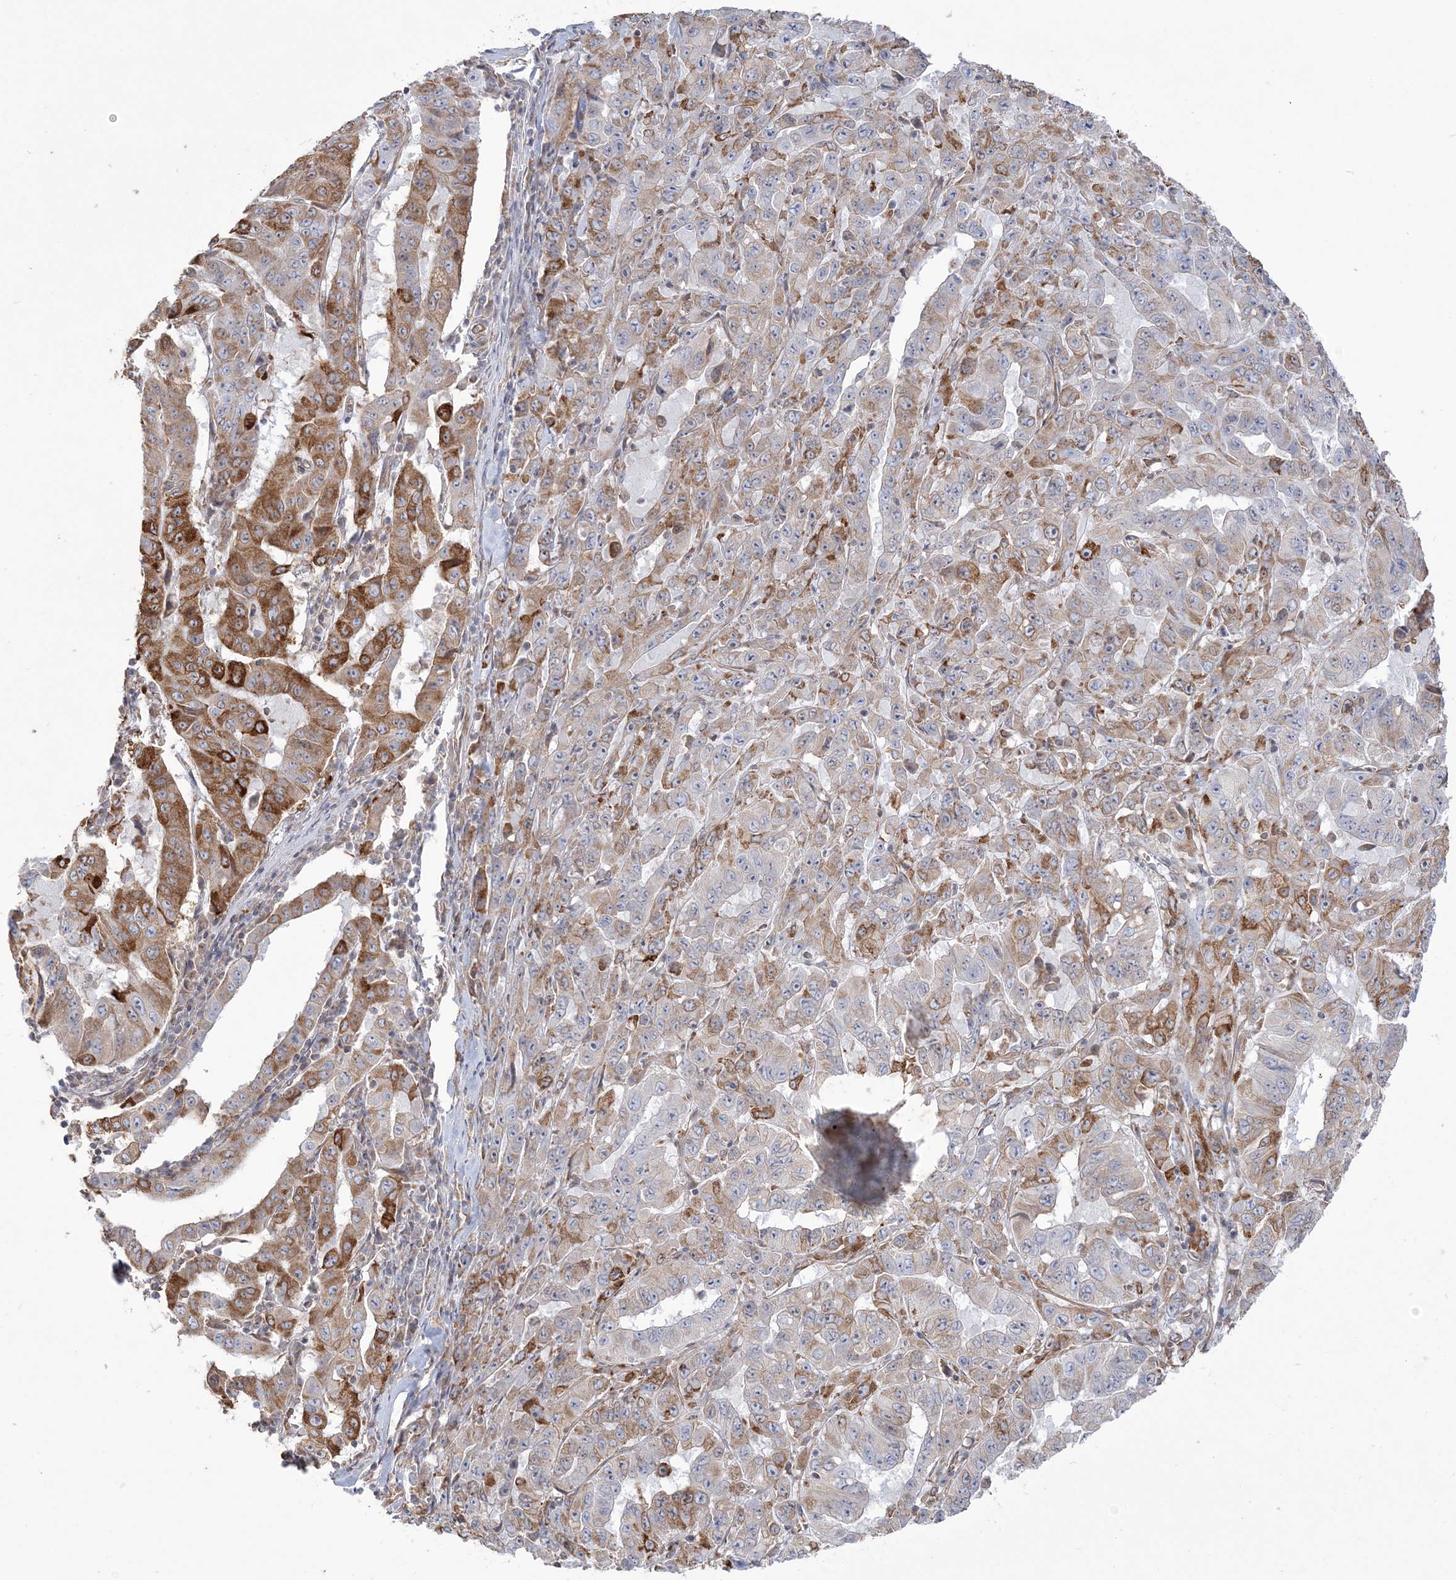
{"staining": {"intensity": "strong", "quantity": "25%-75%", "location": "cytoplasmic/membranous"}, "tissue": "pancreatic cancer", "cell_type": "Tumor cells", "image_type": "cancer", "snomed": [{"axis": "morphology", "description": "Adenocarcinoma, NOS"}, {"axis": "topography", "description": "Pancreas"}], "caption": "Strong cytoplasmic/membranous positivity for a protein is present in about 25%-75% of tumor cells of pancreatic adenocarcinoma using immunohistochemistry (IHC).", "gene": "ZNF821", "patient": {"sex": "male", "age": 63}}